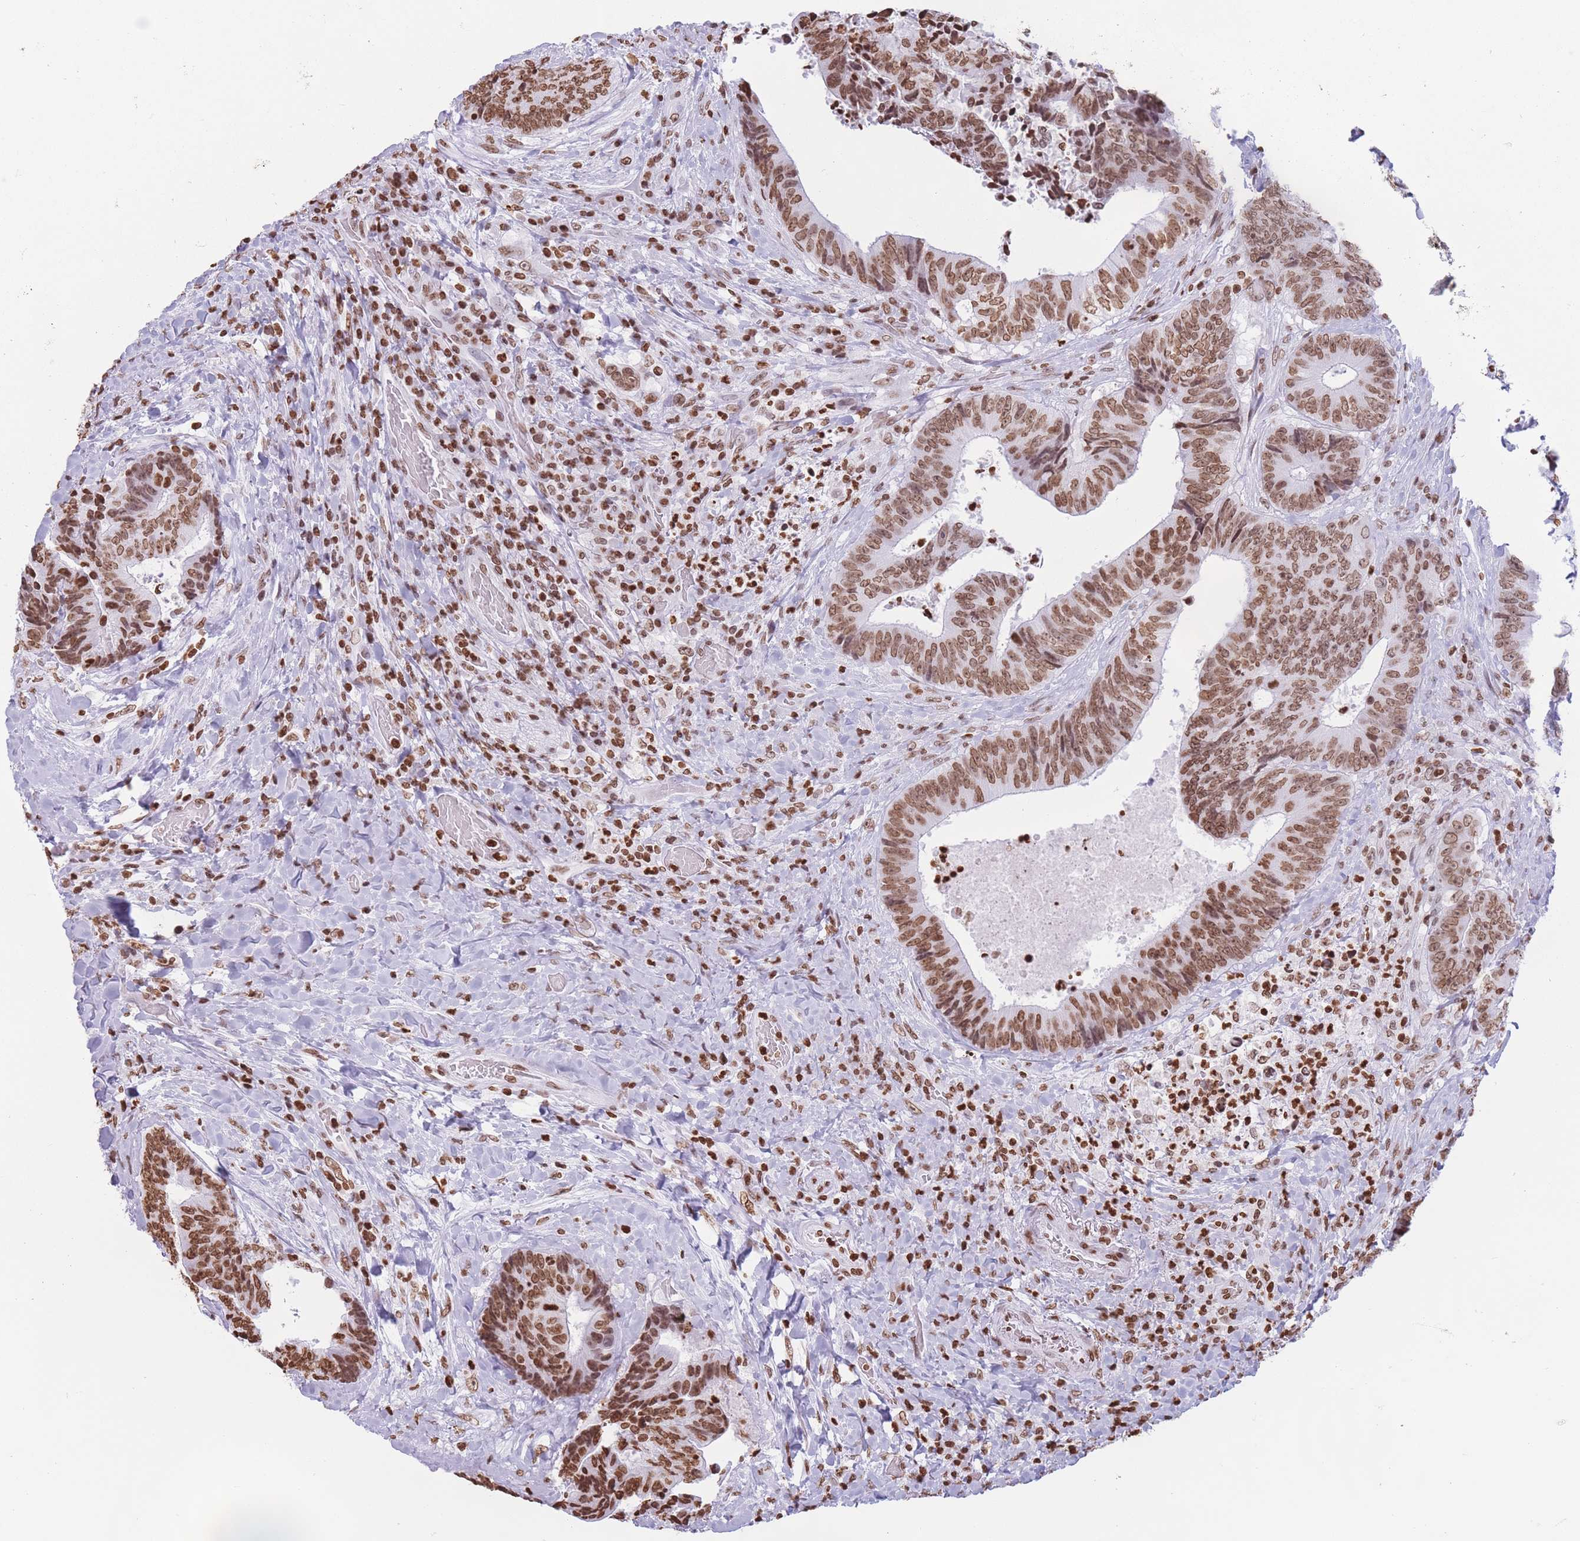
{"staining": {"intensity": "strong", "quantity": ">75%", "location": "nuclear"}, "tissue": "colorectal cancer", "cell_type": "Tumor cells", "image_type": "cancer", "snomed": [{"axis": "morphology", "description": "Adenocarcinoma, NOS"}, {"axis": "topography", "description": "Rectum"}], "caption": "About >75% of tumor cells in human colorectal cancer reveal strong nuclear protein expression as visualized by brown immunohistochemical staining.", "gene": "RYK", "patient": {"sex": "male", "age": 72}}